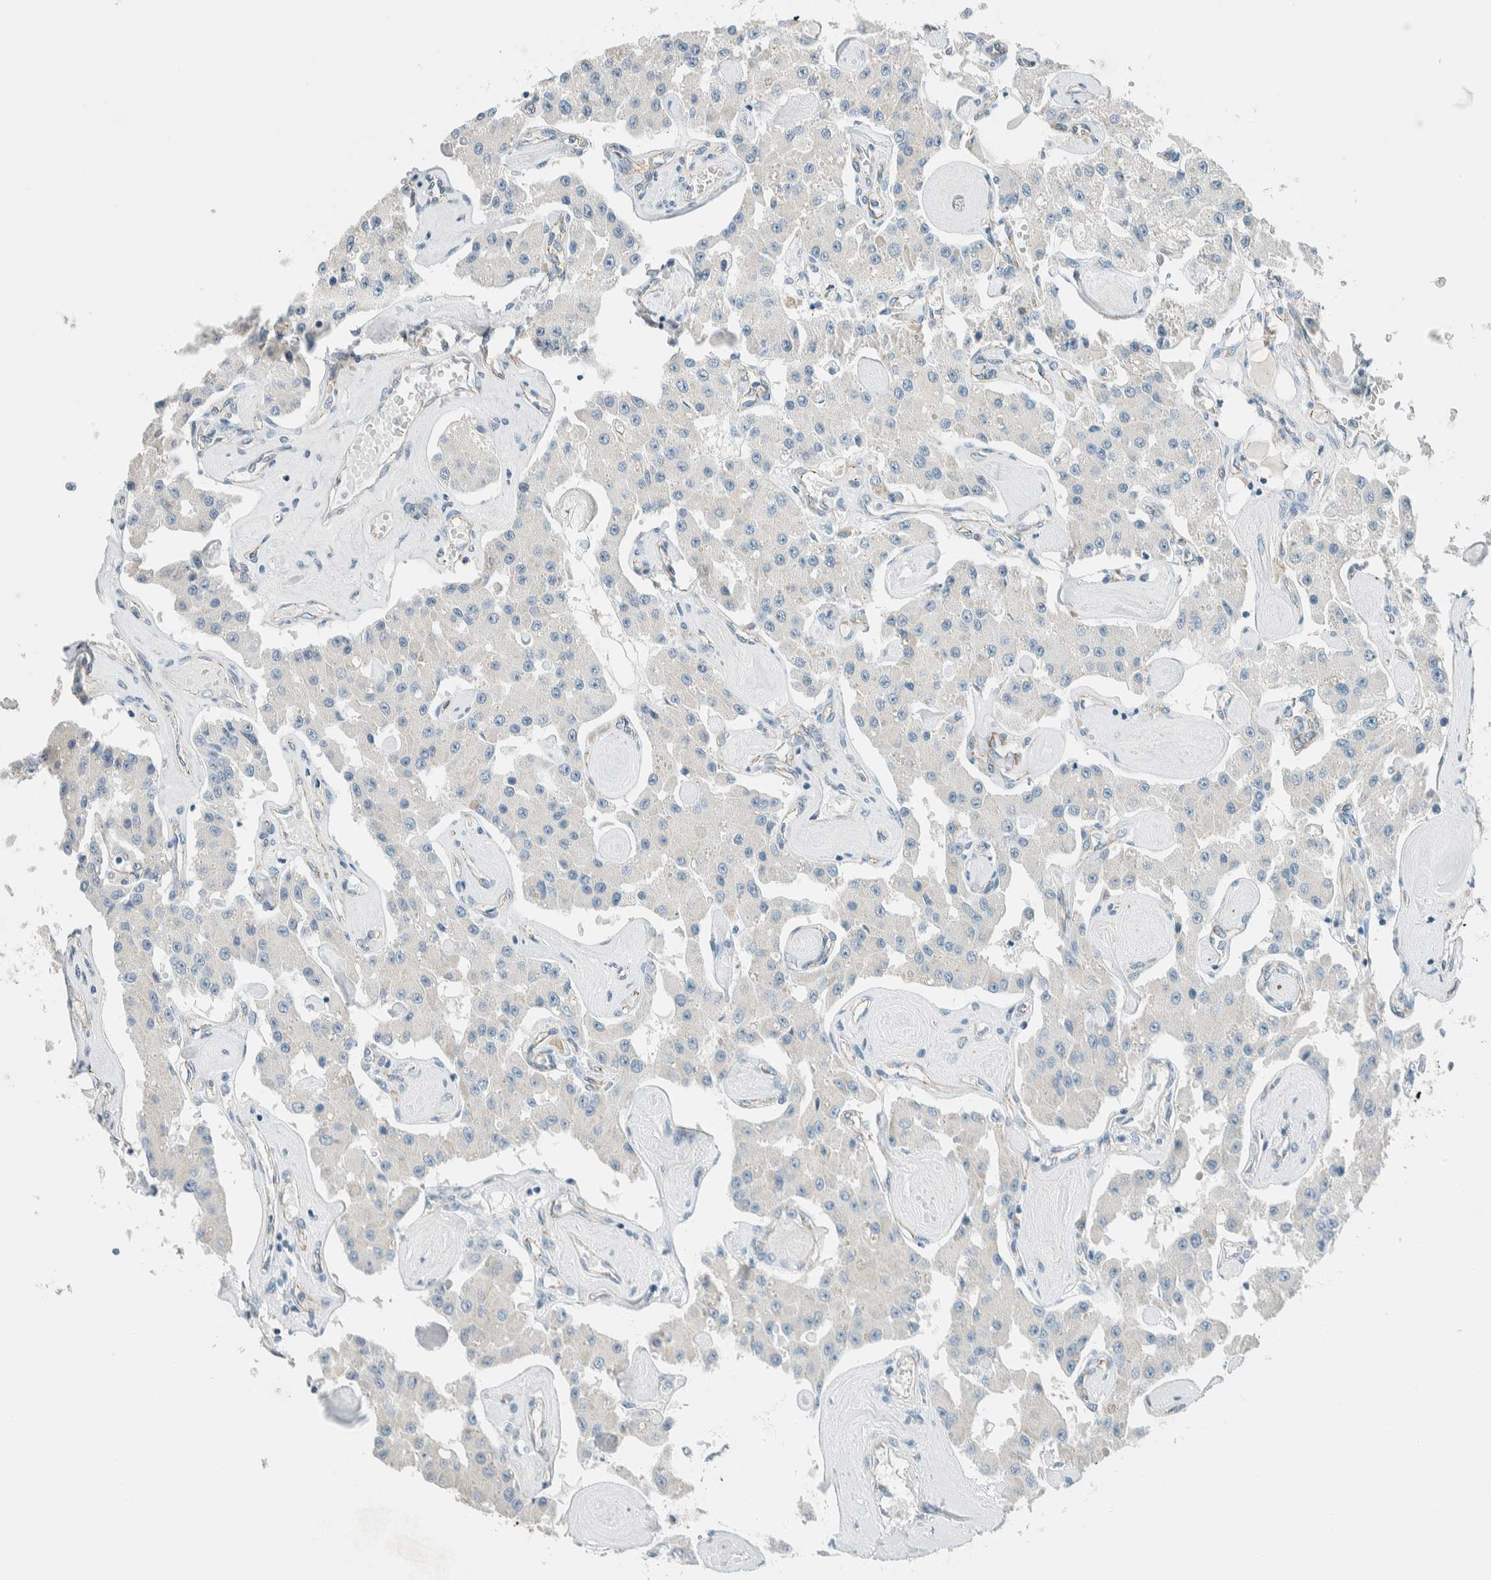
{"staining": {"intensity": "negative", "quantity": "none", "location": "none"}, "tissue": "carcinoid", "cell_type": "Tumor cells", "image_type": "cancer", "snomed": [{"axis": "morphology", "description": "Carcinoid, malignant, NOS"}, {"axis": "topography", "description": "Pancreas"}], "caption": "The immunohistochemistry micrograph has no significant positivity in tumor cells of carcinoid (malignant) tissue. (DAB immunohistochemistry (IHC), high magnification).", "gene": "SLFN12", "patient": {"sex": "male", "age": 41}}